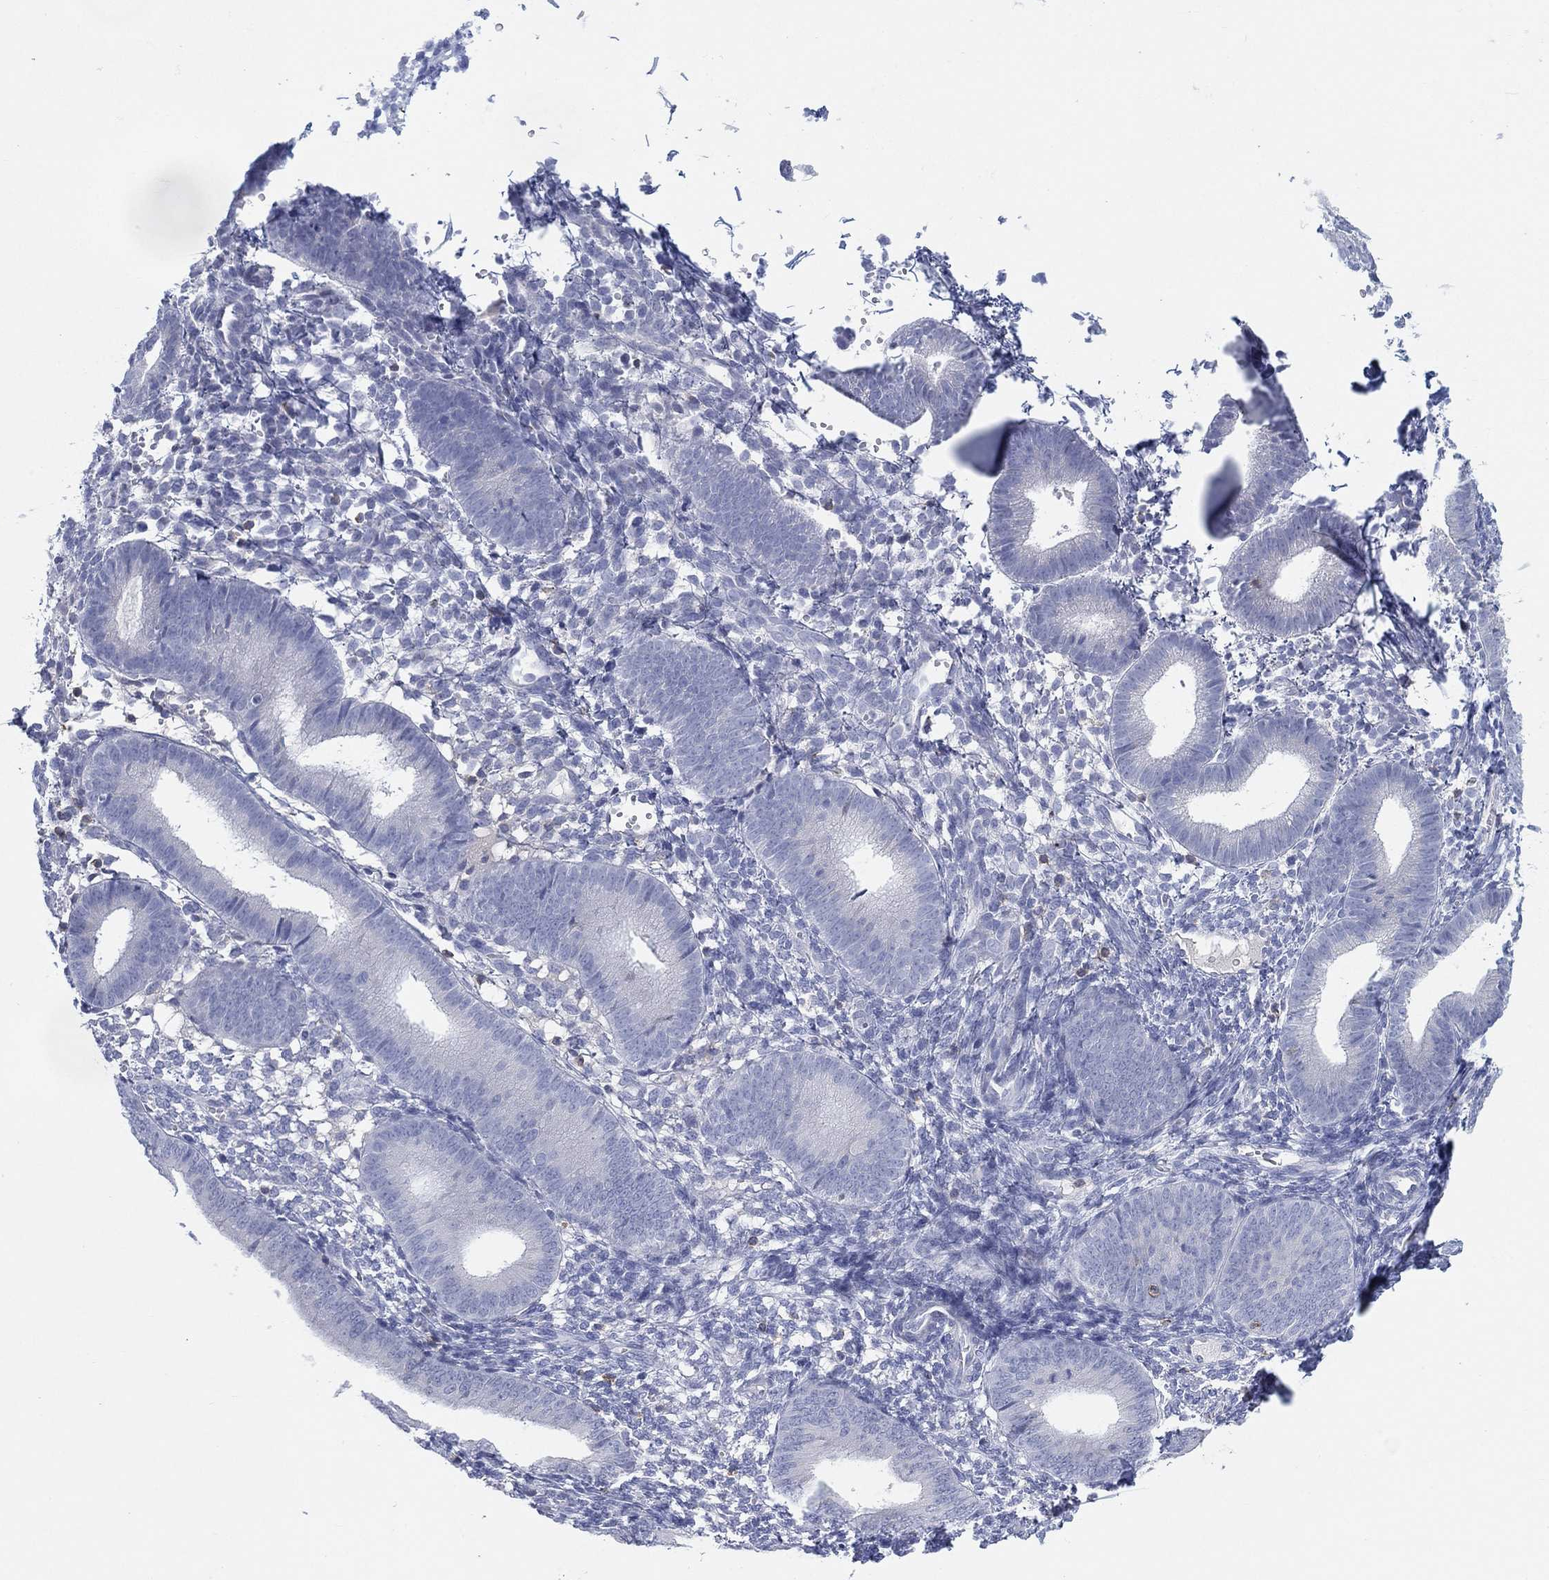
{"staining": {"intensity": "negative", "quantity": "none", "location": "none"}, "tissue": "endometrium", "cell_type": "Cells in endometrial stroma", "image_type": "normal", "snomed": [{"axis": "morphology", "description": "Normal tissue, NOS"}, {"axis": "topography", "description": "Endometrium"}], "caption": "Cells in endometrial stroma are negative for brown protein staining in benign endometrium. (Stains: DAB immunohistochemistry (IHC) with hematoxylin counter stain, Microscopy: brightfield microscopy at high magnification).", "gene": "SEPTIN1", "patient": {"sex": "female", "age": 39}}